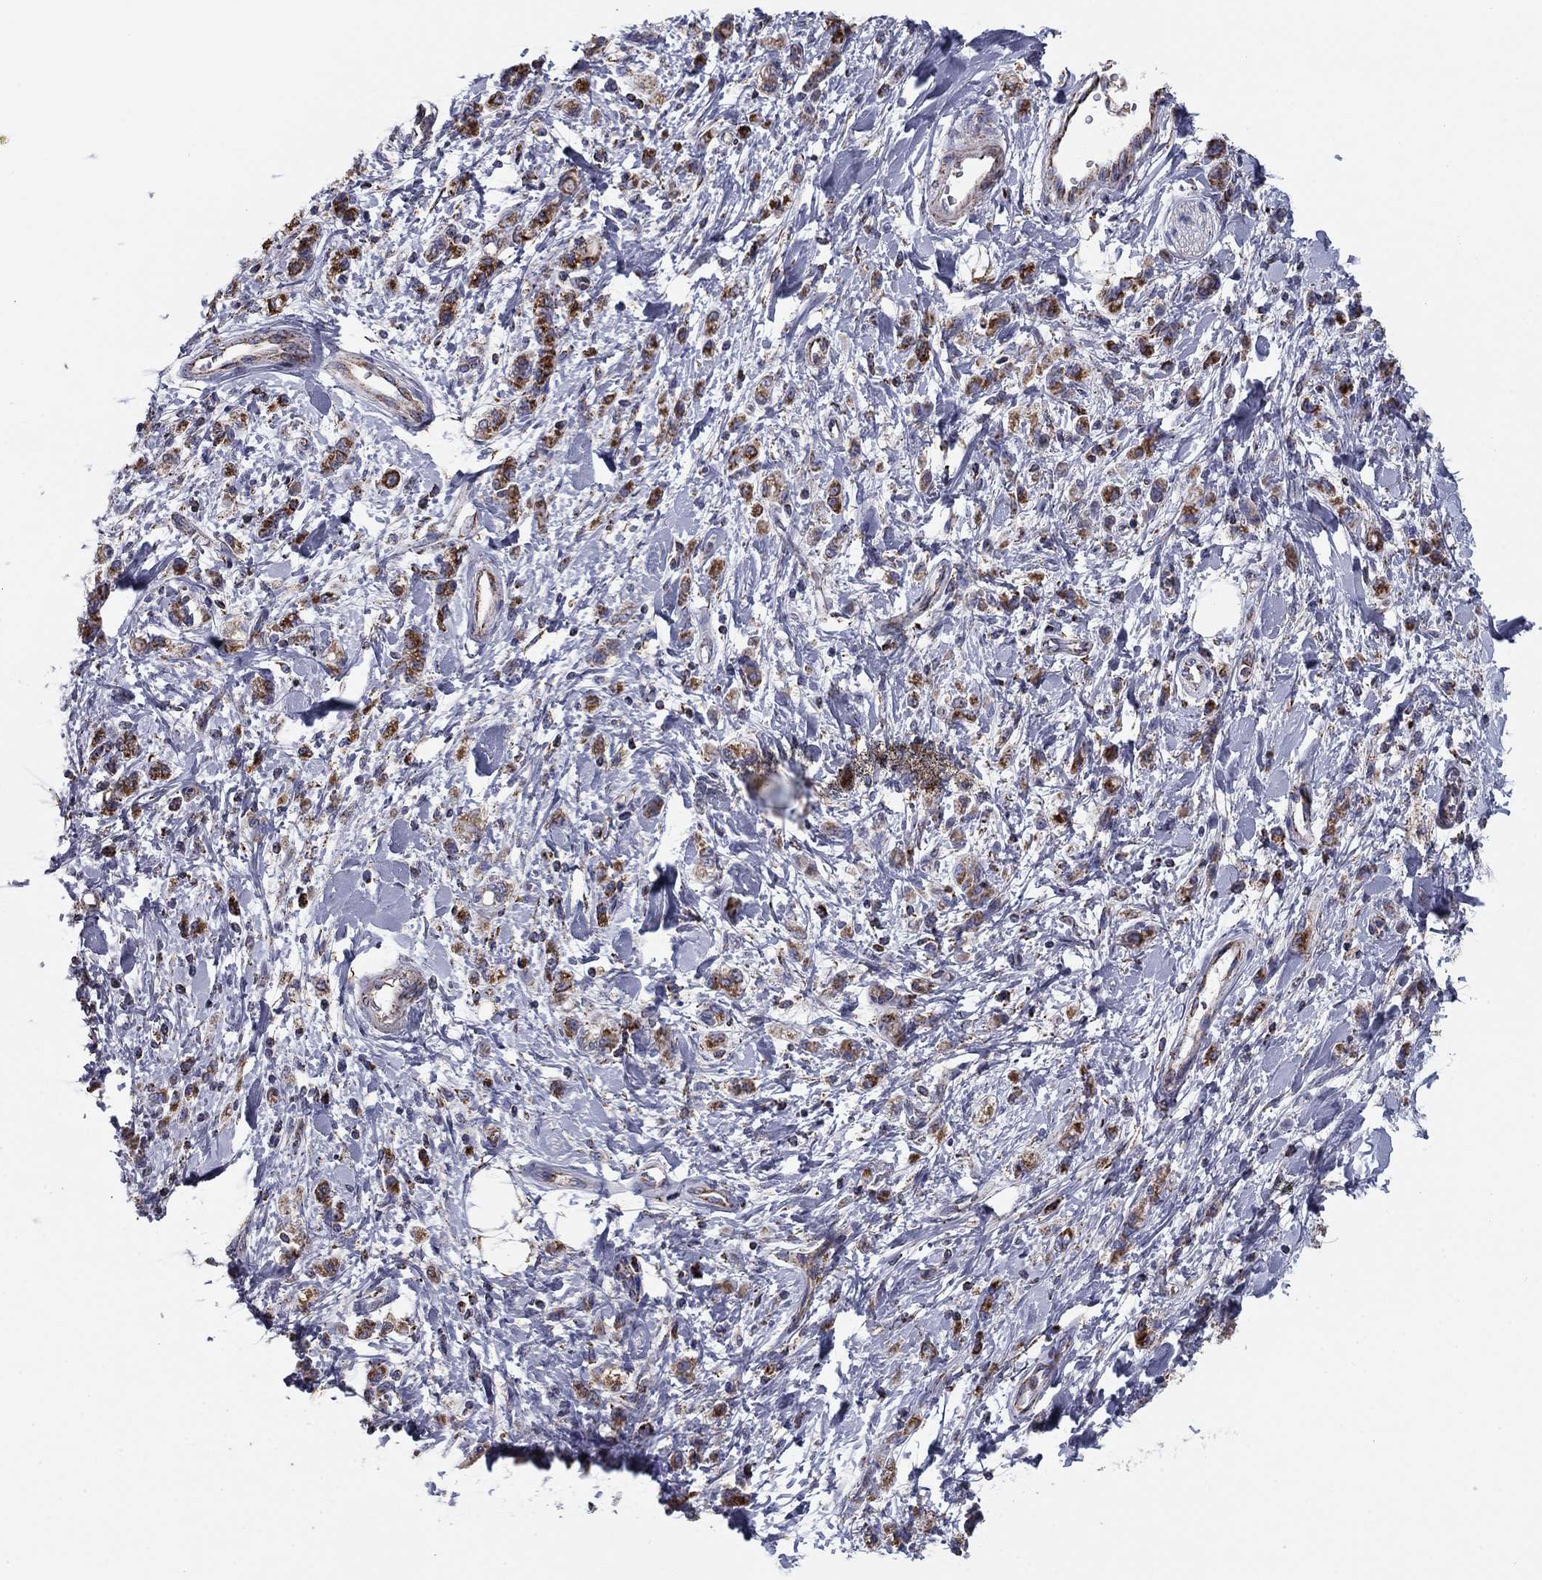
{"staining": {"intensity": "strong", "quantity": ">75%", "location": "cytoplasmic/membranous"}, "tissue": "stomach cancer", "cell_type": "Tumor cells", "image_type": "cancer", "snomed": [{"axis": "morphology", "description": "Adenocarcinoma, NOS"}, {"axis": "topography", "description": "Stomach"}], "caption": "This micrograph displays immunohistochemistry (IHC) staining of human stomach cancer, with high strong cytoplasmic/membranous positivity in about >75% of tumor cells.", "gene": "NDUFV1", "patient": {"sex": "male", "age": 77}}